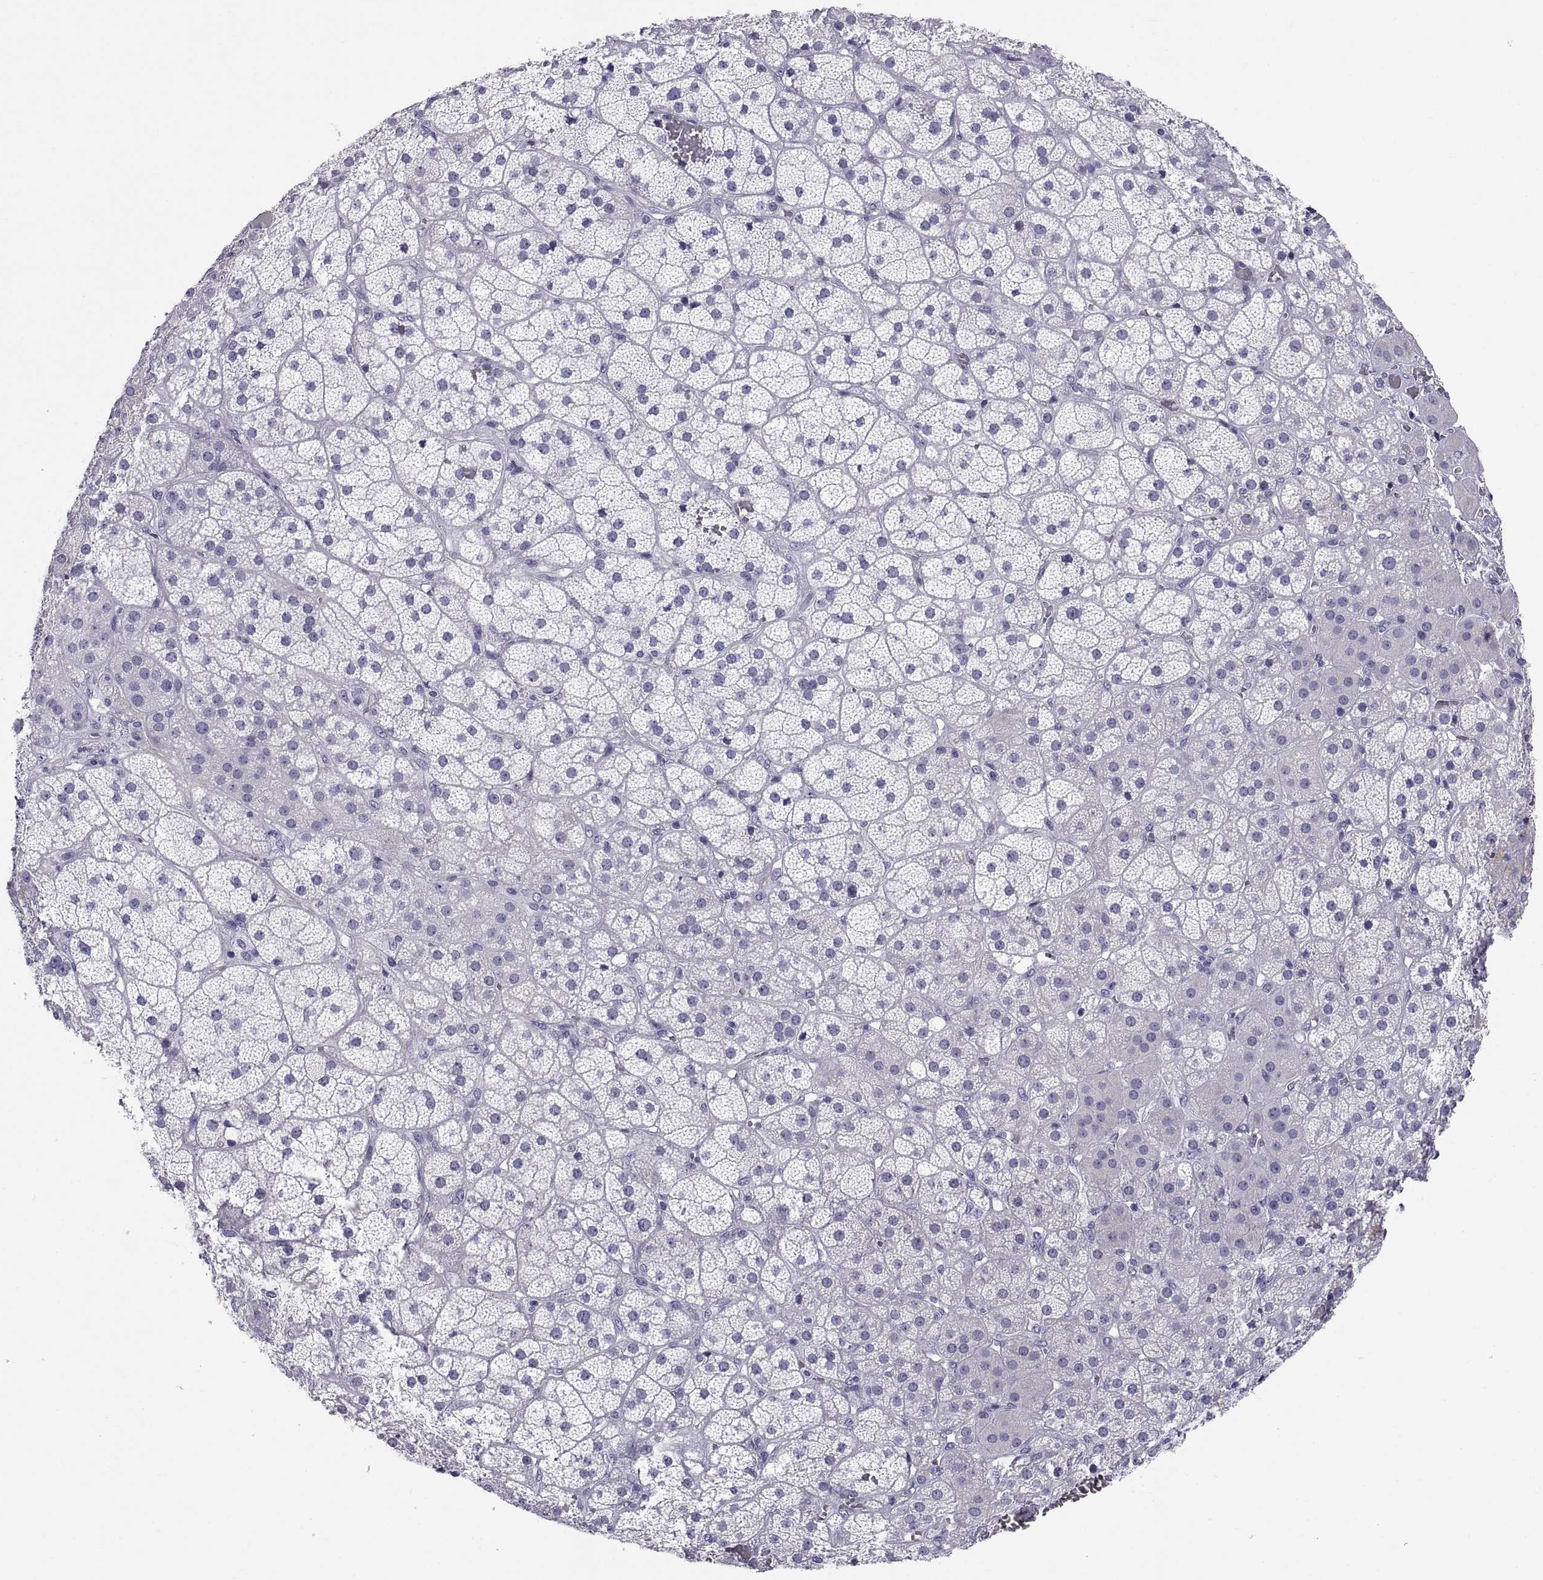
{"staining": {"intensity": "negative", "quantity": "none", "location": "none"}, "tissue": "adrenal gland", "cell_type": "Glandular cells", "image_type": "normal", "snomed": [{"axis": "morphology", "description": "Normal tissue, NOS"}, {"axis": "topography", "description": "Adrenal gland"}], "caption": "Glandular cells show no significant staining in unremarkable adrenal gland.", "gene": "TEX13A", "patient": {"sex": "male", "age": 57}}